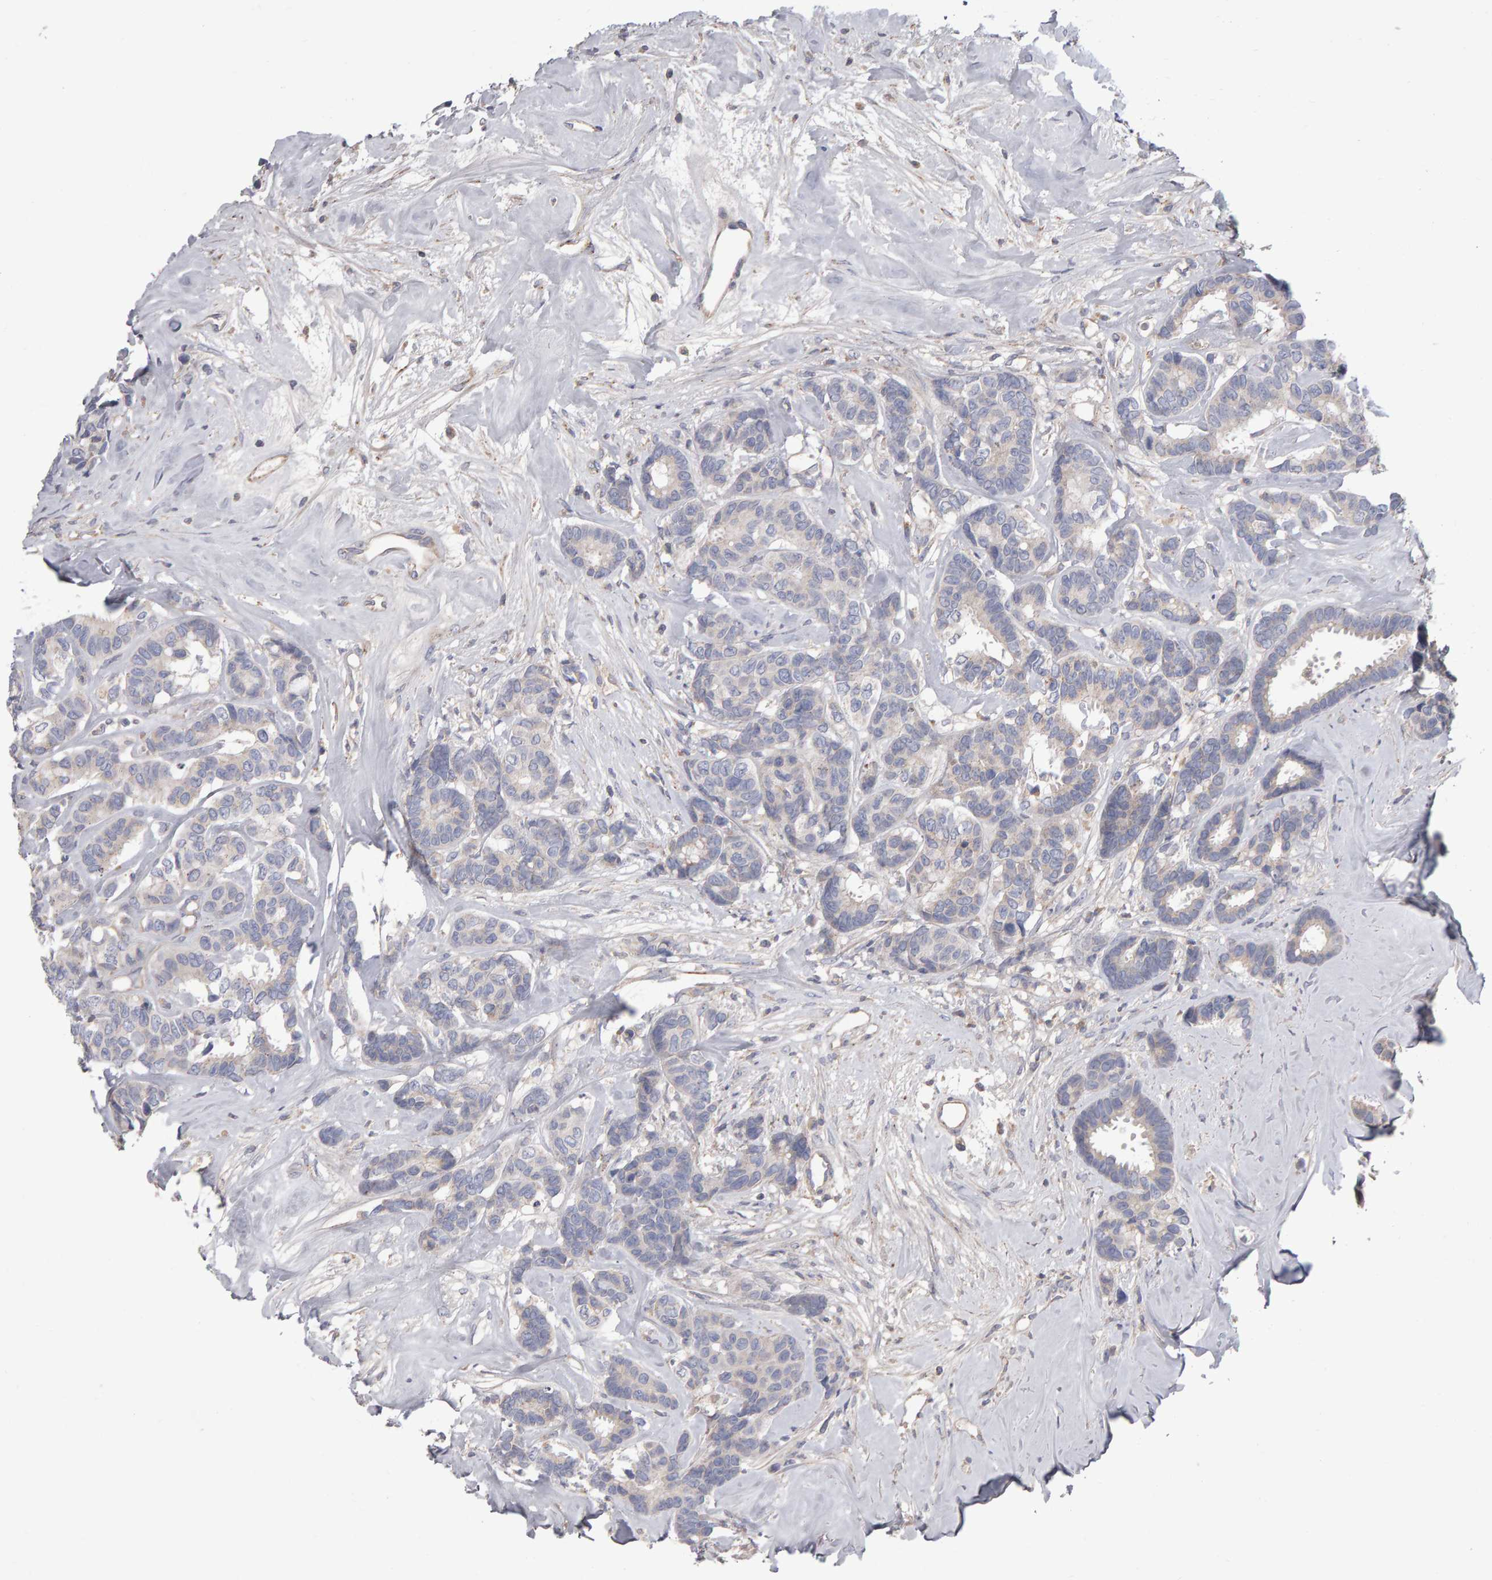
{"staining": {"intensity": "negative", "quantity": "none", "location": "none"}, "tissue": "breast cancer", "cell_type": "Tumor cells", "image_type": "cancer", "snomed": [{"axis": "morphology", "description": "Duct carcinoma"}, {"axis": "topography", "description": "Breast"}], "caption": "Breast cancer (infiltrating ductal carcinoma) was stained to show a protein in brown. There is no significant positivity in tumor cells. The staining is performed using DAB brown chromogen with nuclei counter-stained in using hematoxylin.", "gene": "PGS1", "patient": {"sex": "female", "age": 87}}